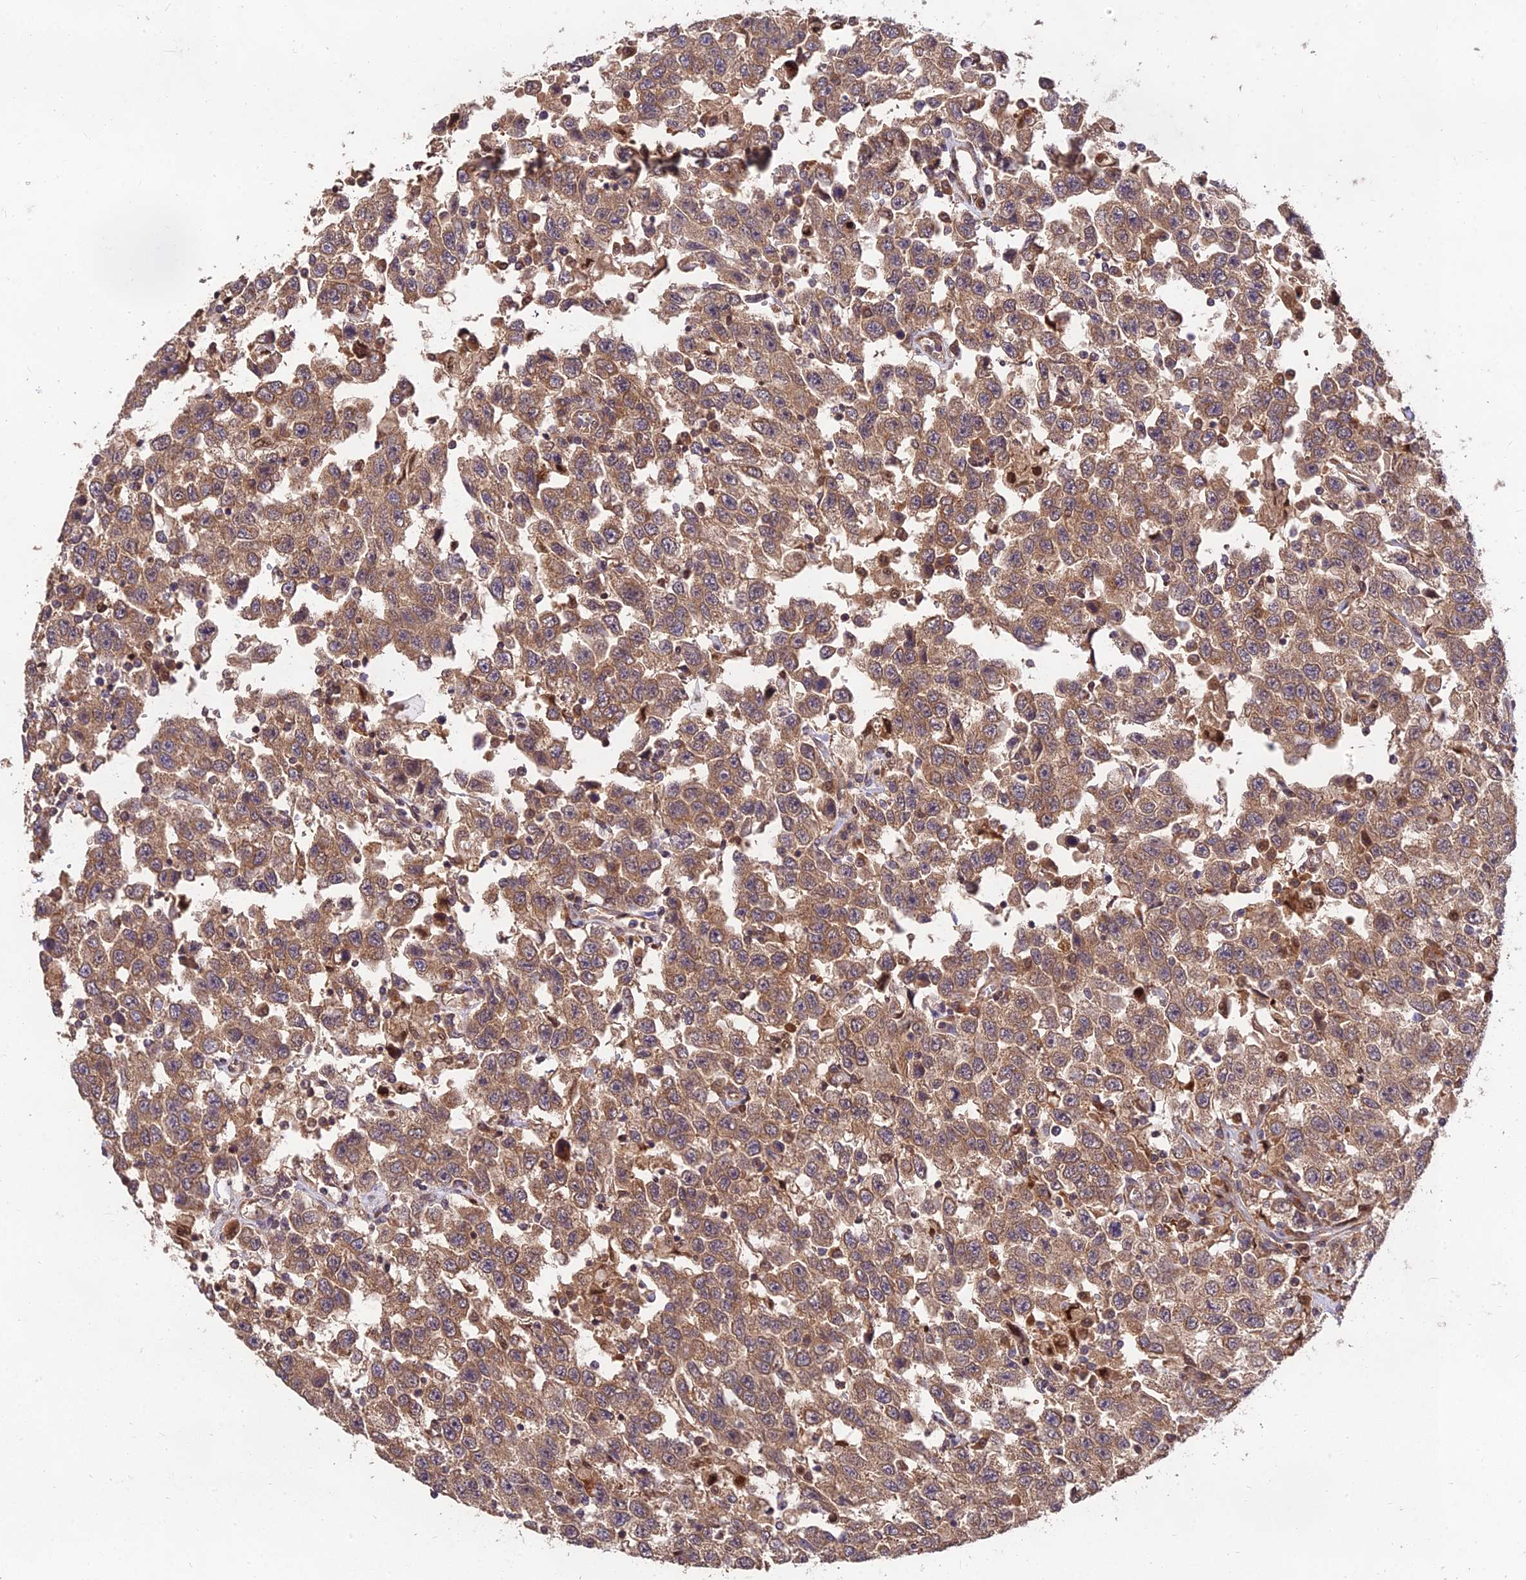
{"staining": {"intensity": "moderate", "quantity": ">75%", "location": "cytoplasmic/membranous"}, "tissue": "testis cancer", "cell_type": "Tumor cells", "image_type": "cancer", "snomed": [{"axis": "morphology", "description": "Seminoma, NOS"}, {"axis": "topography", "description": "Testis"}], "caption": "DAB (3,3'-diaminobenzidine) immunohistochemical staining of human seminoma (testis) exhibits moderate cytoplasmic/membranous protein staining in about >75% of tumor cells.", "gene": "MKKS", "patient": {"sex": "male", "age": 41}}